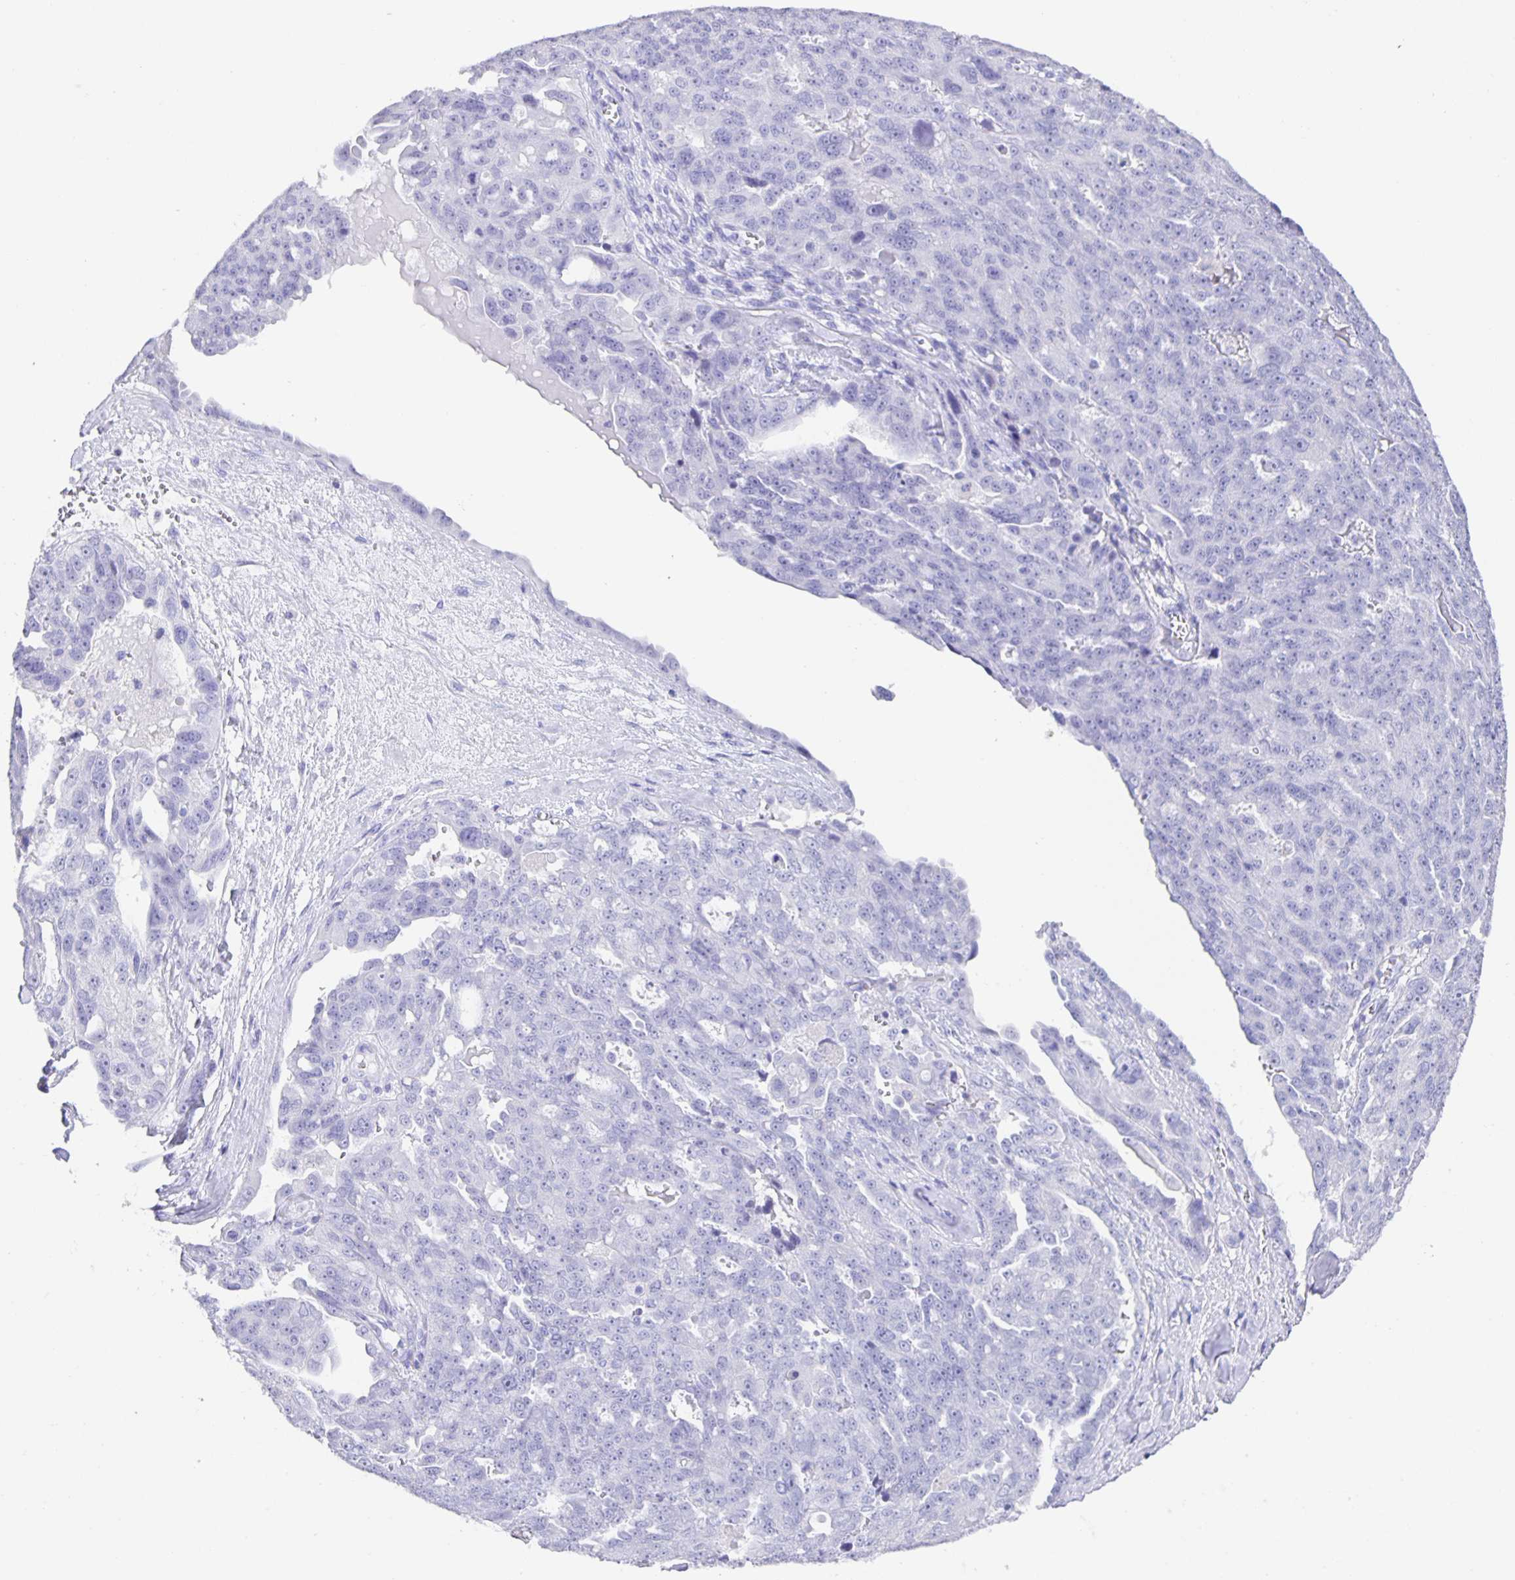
{"staining": {"intensity": "negative", "quantity": "none", "location": "none"}, "tissue": "ovarian cancer", "cell_type": "Tumor cells", "image_type": "cancer", "snomed": [{"axis": "morphology", "description": "Carcinoma, endometroid"}, {"axis": "topography", "description": "Ovary"}], "caption": "Human ovarian cancer (endometroid carcinoma) stained for a protein using IHC shows no expression in tumor cells.", "gene": "GUCA2A", "patient": {"sex": "female", "age": 70}}